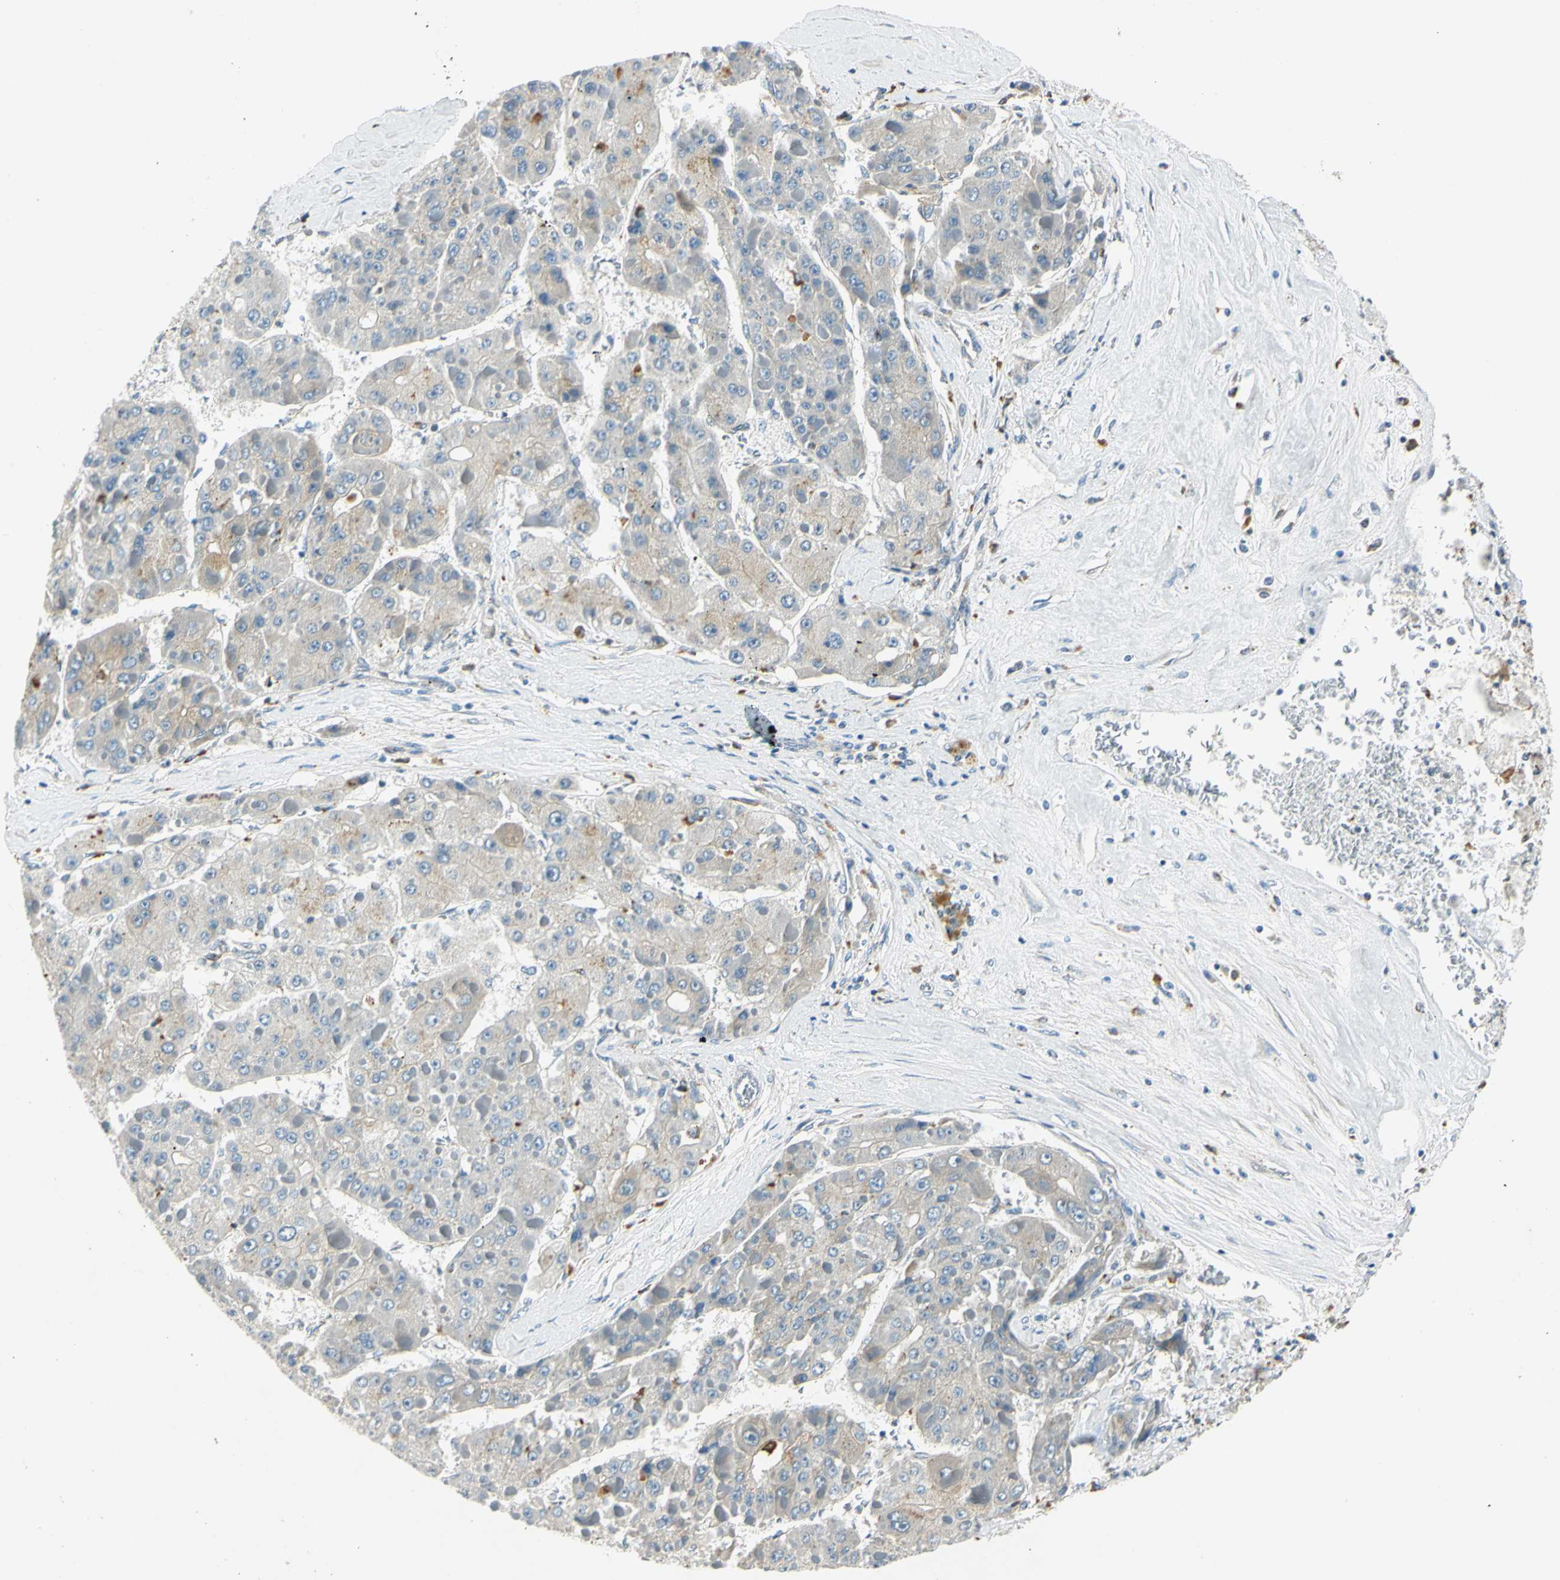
{"staining": {"intensity": "weak", "quantity": "<25%", "location": "cytoplasmic/membranous"}, "tissue": "liver cancer", "cell_type": "Tumor cells", "image_type": "cancer", "snomed": [{"axis": "morphology", "description": "Carcinoma, Hepatocellular, NOS"}, {"axis": "topography", "description": "Liver"}], "caption": "Protein analysis of liver cancer (hepatocellular carcinoma) demonstrates no significant expression in tumor cells.", "gene": "LAMA3", "patient": {"sex": "female", "age": 73}}